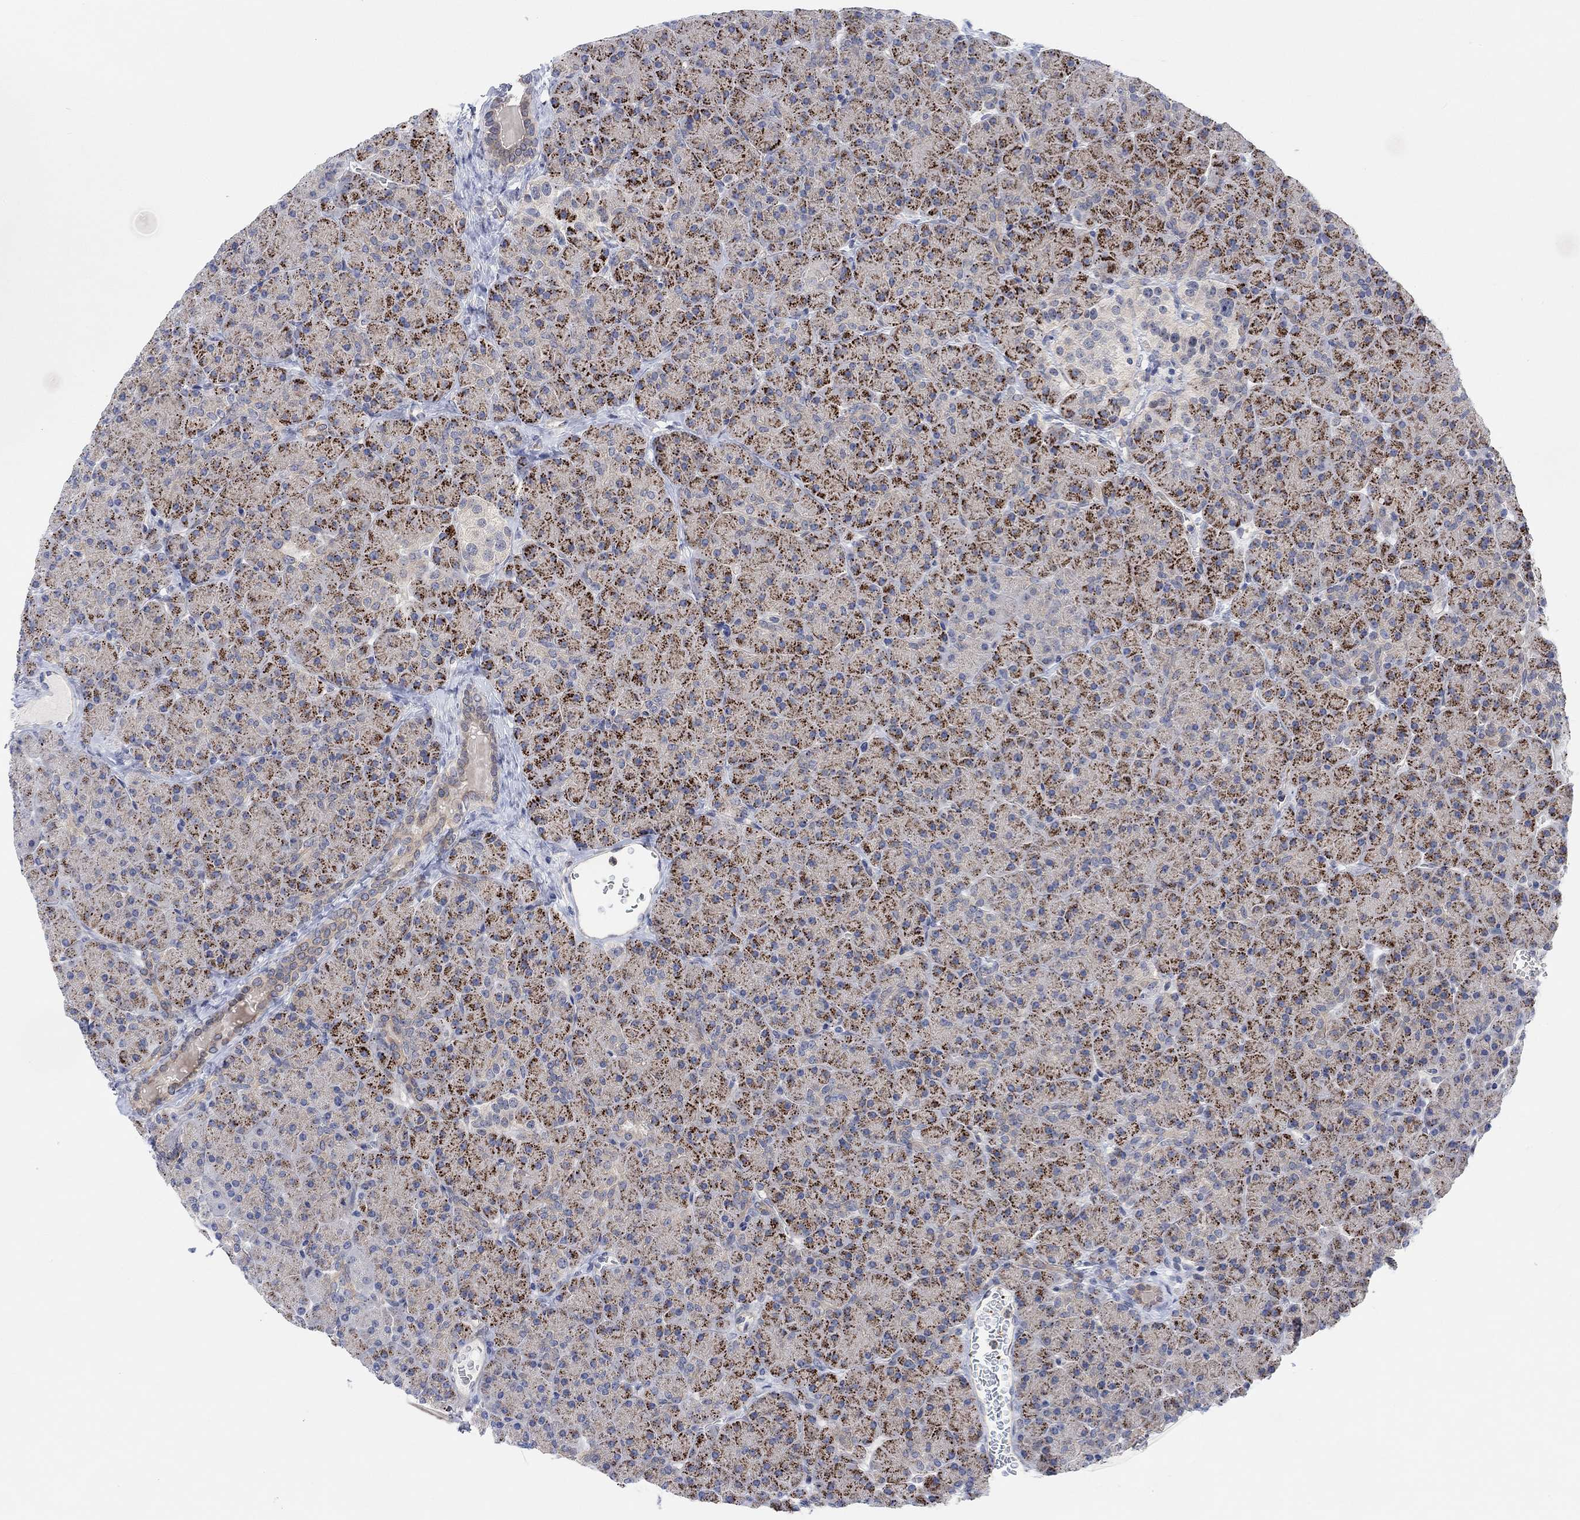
{"staining": {"intensity": "strong", "quantity": "25%-75%", "location": "cytoplasmic/membranous"}, "tissue": "pancreas", "cell_type": "Exocrine glandular cells", "image_type": "normal", "snomed": [{"axis": "morphology", "description": "Normal tissue, NOS"}, {"axis": "topography", "description": "Pancreas"}], "caption": "Strong cytoplasmic/membranous protein expression is seen in about 25%-75% of exocrine glandular cells in pancreas. (Stains: DAB in brown, nuclei in blue, Microscopy: brightfield microscopy at high magnification).", "gene": "PMFBP1", "patient": {"sex": "female", "age": 44}}